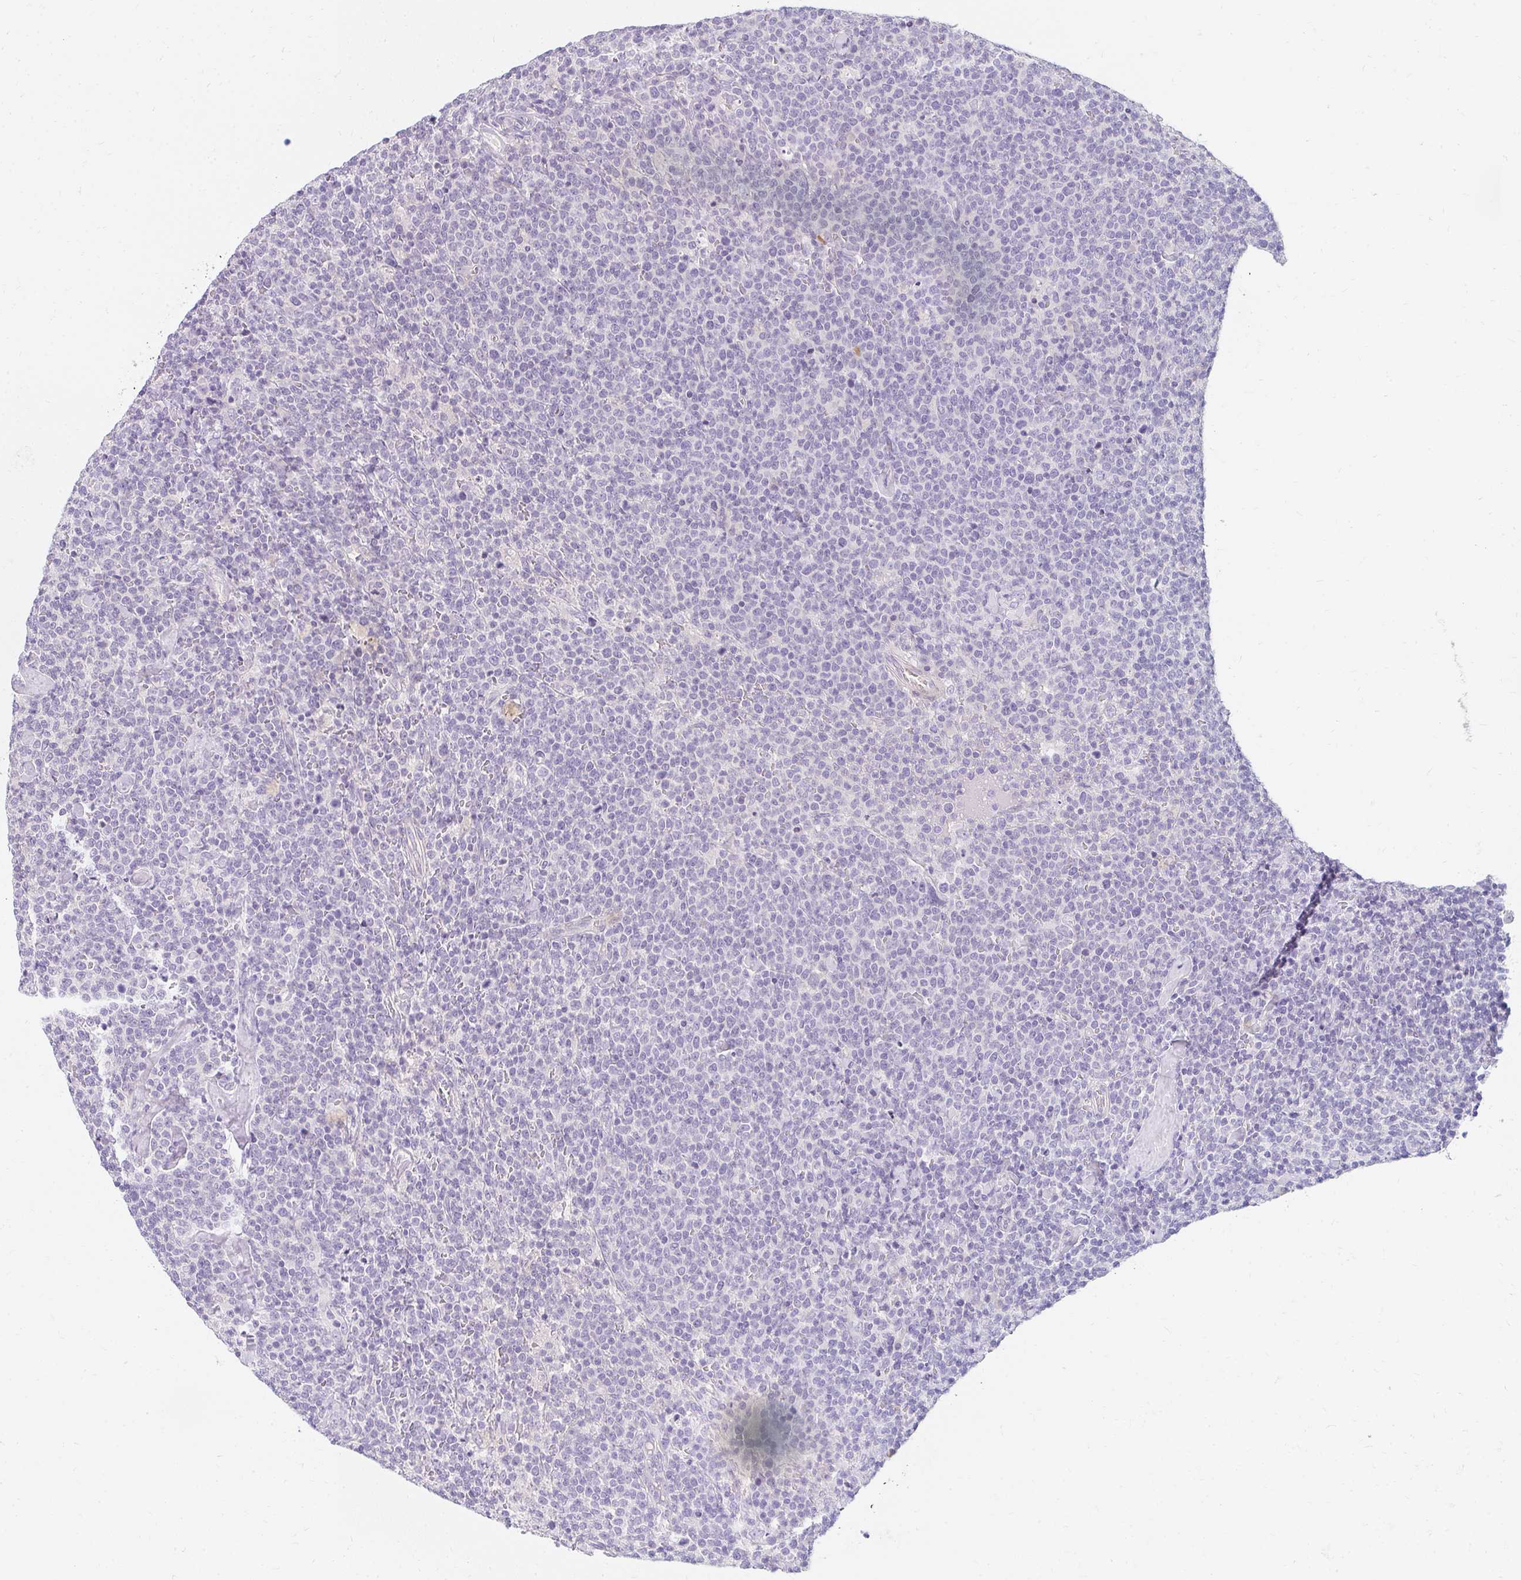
{"staining": {"intensity": "negative", "quantity": "none", "location": "none"}, "tissue": "lymphoma", "cell_type": "Tumor cells", "image_type": "cancer", "snomed": [{"axis": "morphology", "description": "Malignant lymphoma, non-Hodgkin's type, High grade"}, {"axis": "topography", "description": "Lymph node"}], "caption": "The immunohistochemistry photomicrograph has no significant staining in tumor cells of lymphoma tissue.", "gene": "PPP1R3G", "patient": {"sex": "male", "age": 61}}